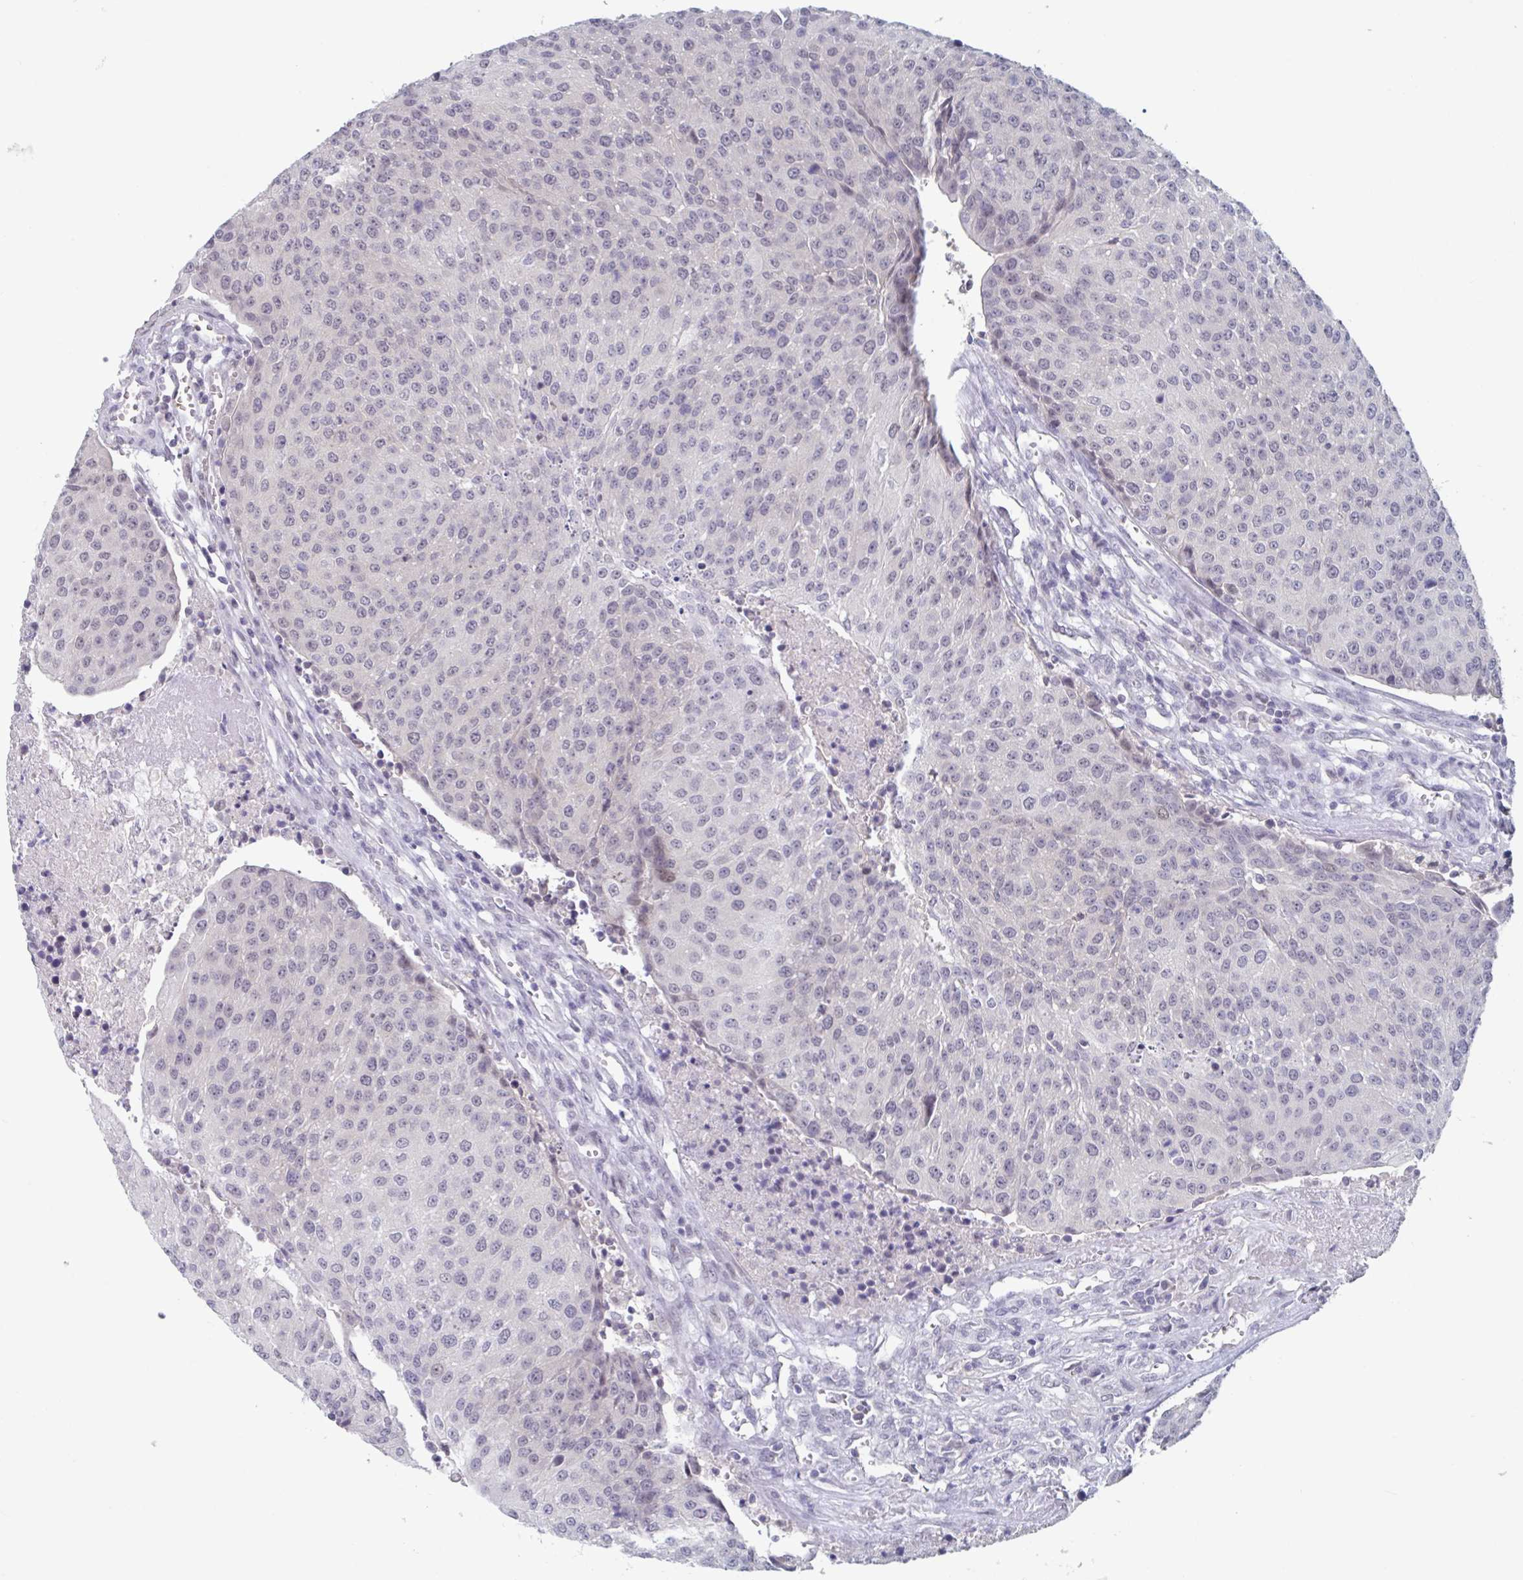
{"staining": {"intensity": "weak", "quantity": "<25%", "location": "nuclear"}, "tissue": "urothelial cancer", "cell_type": "Tumor cells", "image_type": "cancer", "snomed": [{"axis": "morphology", "description": "Urothelial carcinoma, High grade"}, {"axis": "topography", "description": "Urinary bladder"}], "caption": "Immunohistochemistry of human high-grade urothelial carcinoma shows no positivity in tumor cells.", "gene": "KDM4D", "patient": {"sex": "female", "age": 85}}